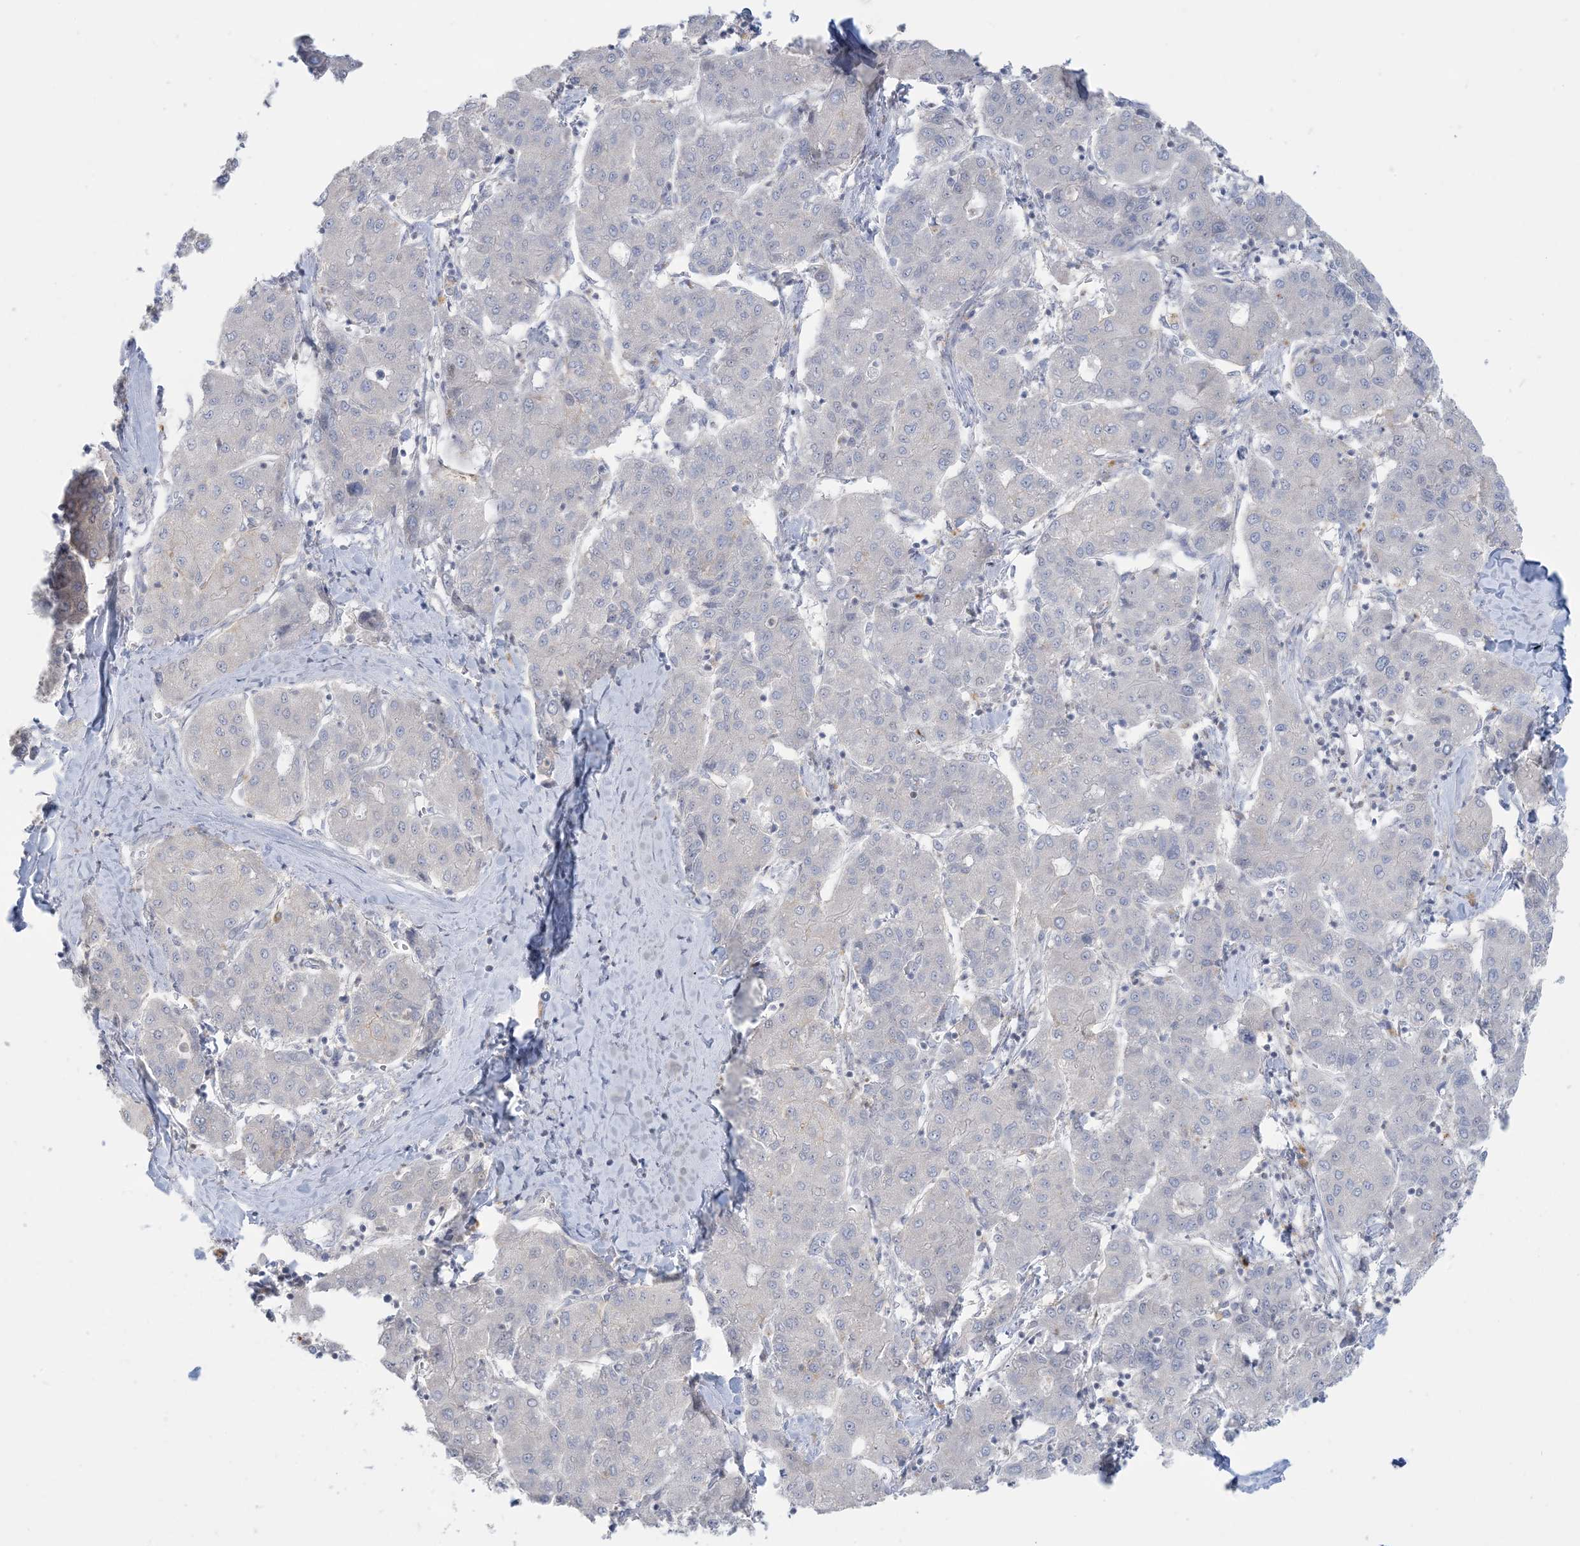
{"staining": {"intensity": "negative", "quantity": "none", "location": "none"}, "tissue": "liver cancer", "cell_type": "Tumor cells", "image_type": "cancer", "snomed": [{"axis": "morphology", "description": "Carcinoma, Hepatocellular, NOS"}, {"axis": "topography", "description": "Liver"}], "caption": "Tumor cells are negative for protein expression in human liver hepatocellular carcinoma.", "gene": "KIF3A", "patient": {"sex": "male", "age": 65}}